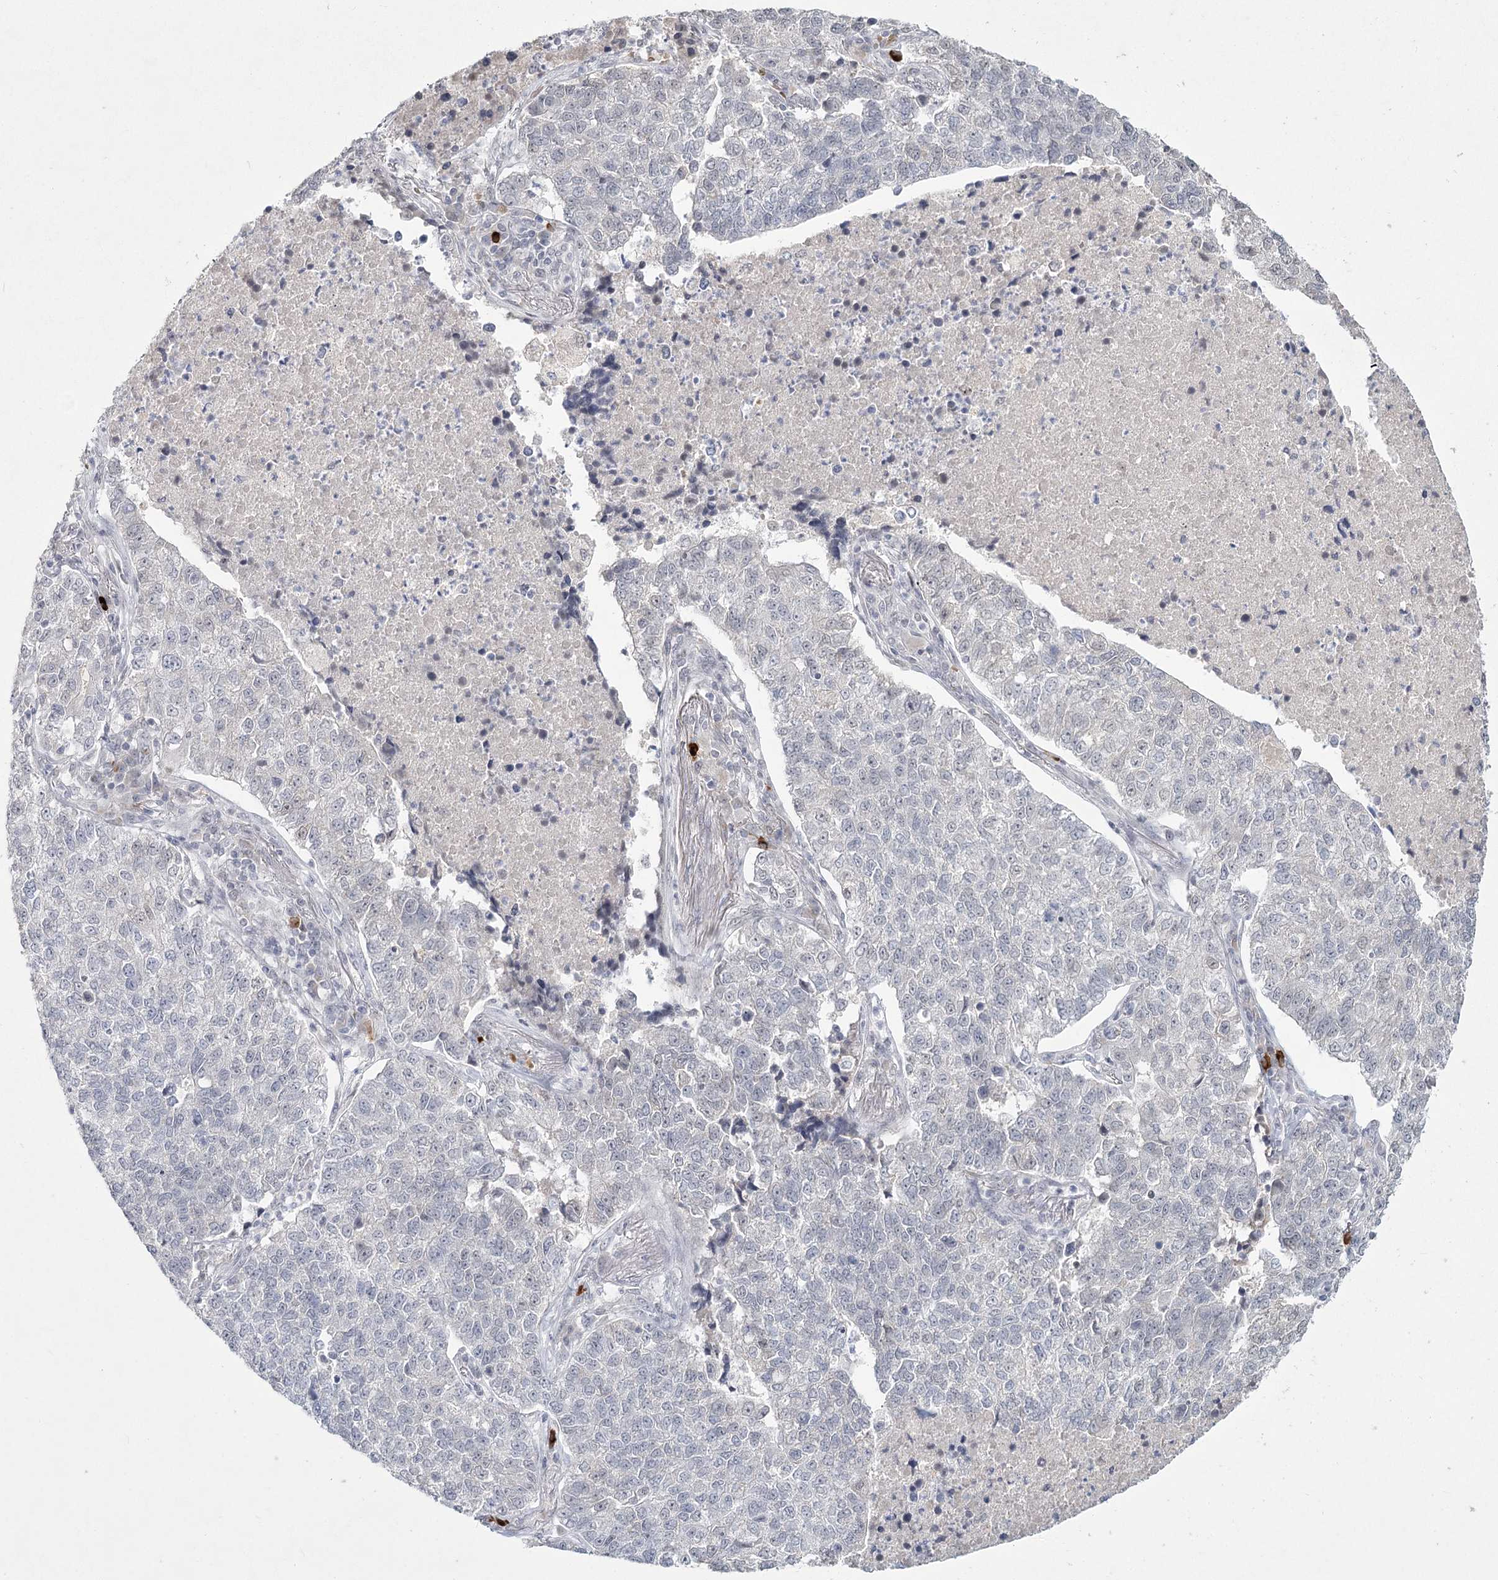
{"staining": {"intensity": "negative", "quantity": "none", "location": "none"}, "tissue": "lung cancer", "cell_type": "Tumor cells", "image_type": "cancer", "snomed": [{"axis": "morphology", "description": "Adenocarcinoma, NOS"}, {"axis": "topography", "description": "Lung"}], "caption": "Tumor cells are negative for brown protein staining in lung cancer.", "gene": "LY6G5C", "patient": {"sex": "male", "age": 49}}